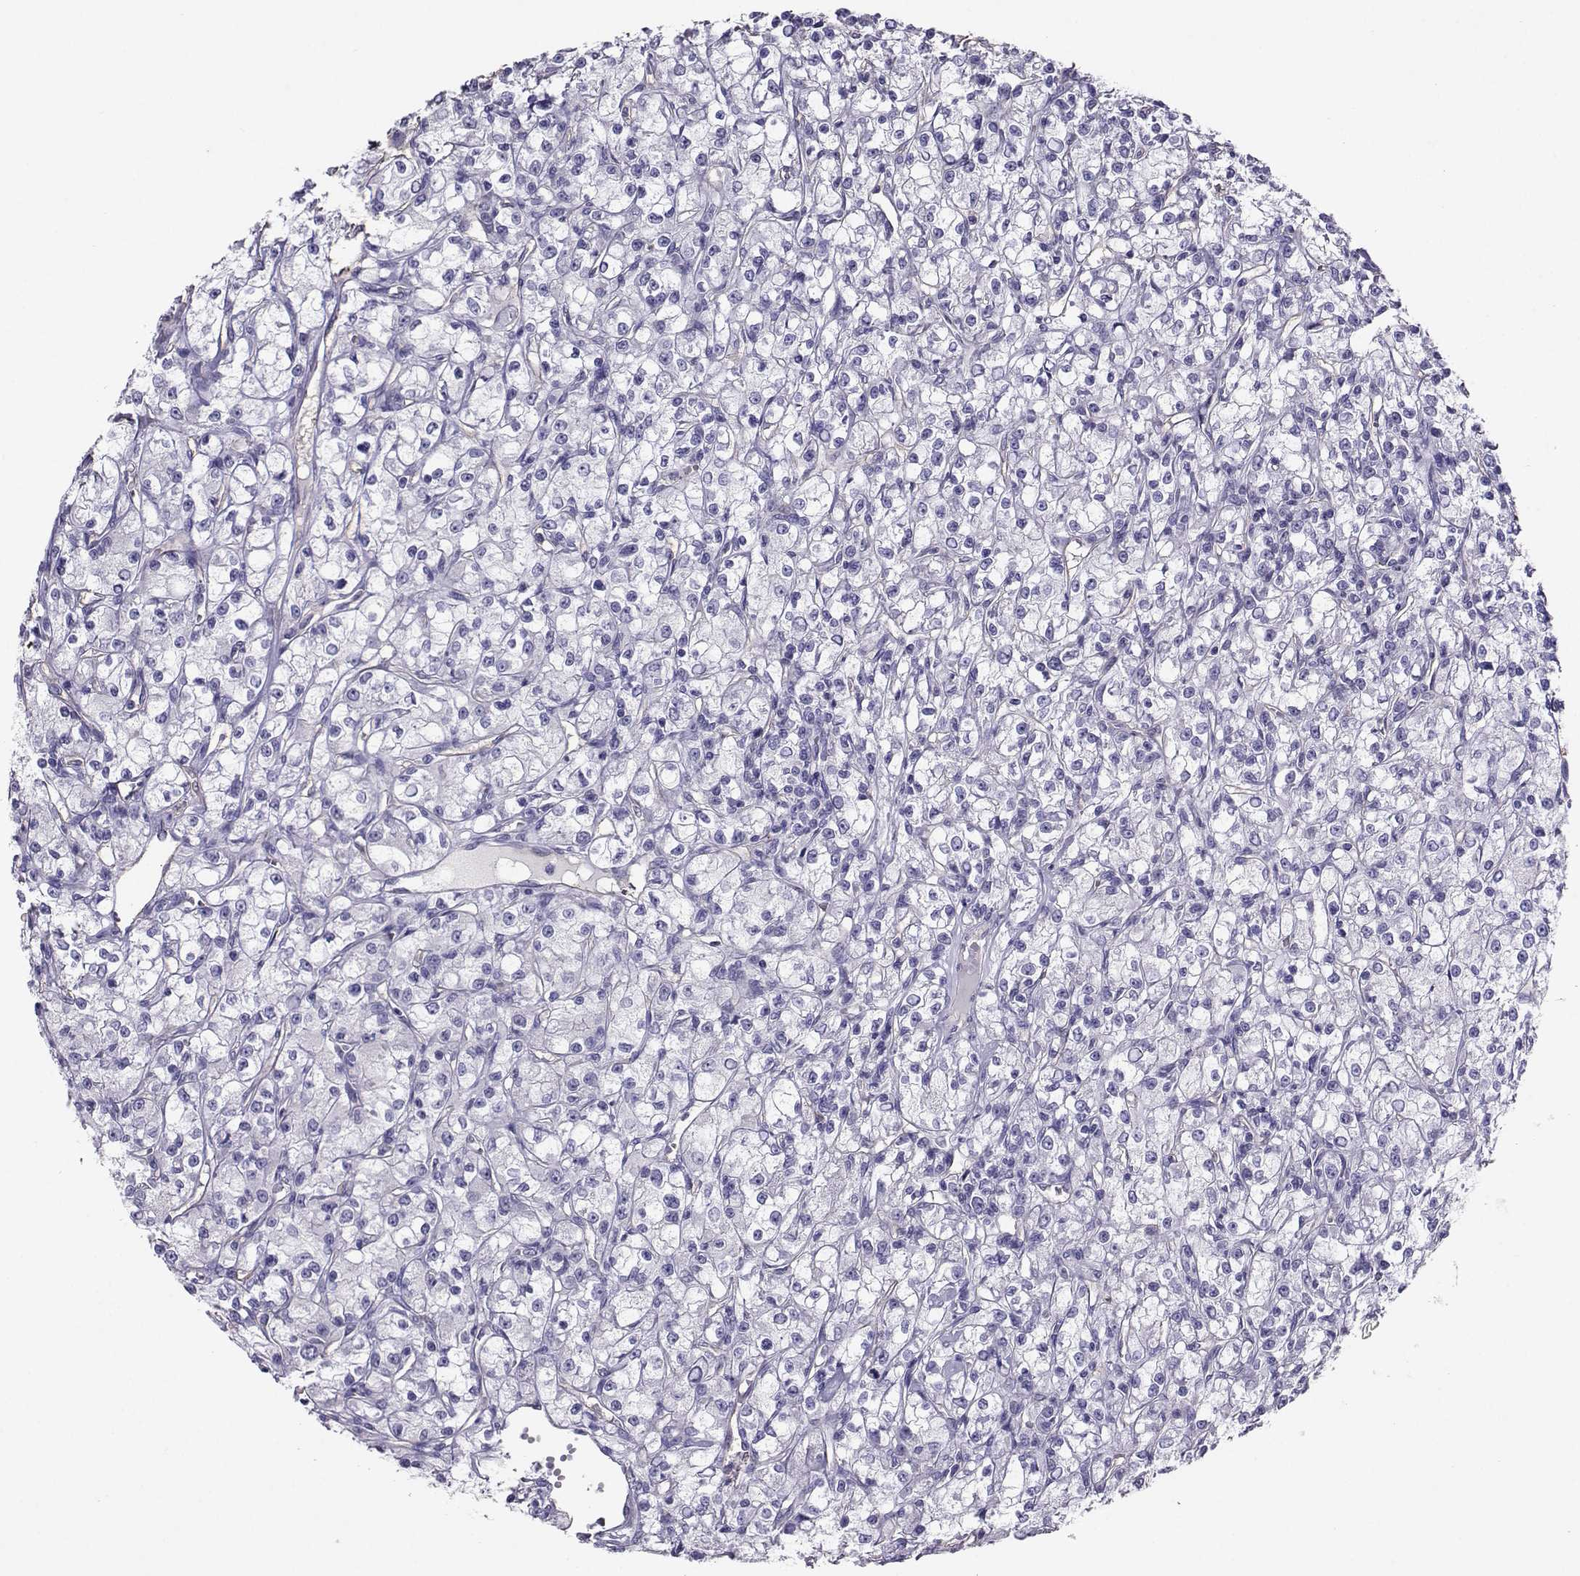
{"staining": {"intensity": "negative", "quantity": "none", "location": "none"}, "tissue": "renal cancer", "cell_type": "Tumor cells", "image_type": "cancer", "snomed": [{"axis": "morphology", "description": "Adenocarcinoma, NOS"}, {"axis": "topography", "description": "Kidney"}], "caption": "Renal cancer (adenocarcinoma) was stained to show a protein in brown. There is no significant positivity in tumor cells.", "gene": "CLUL1", "patient": {"sex": "female", "age": 59}}